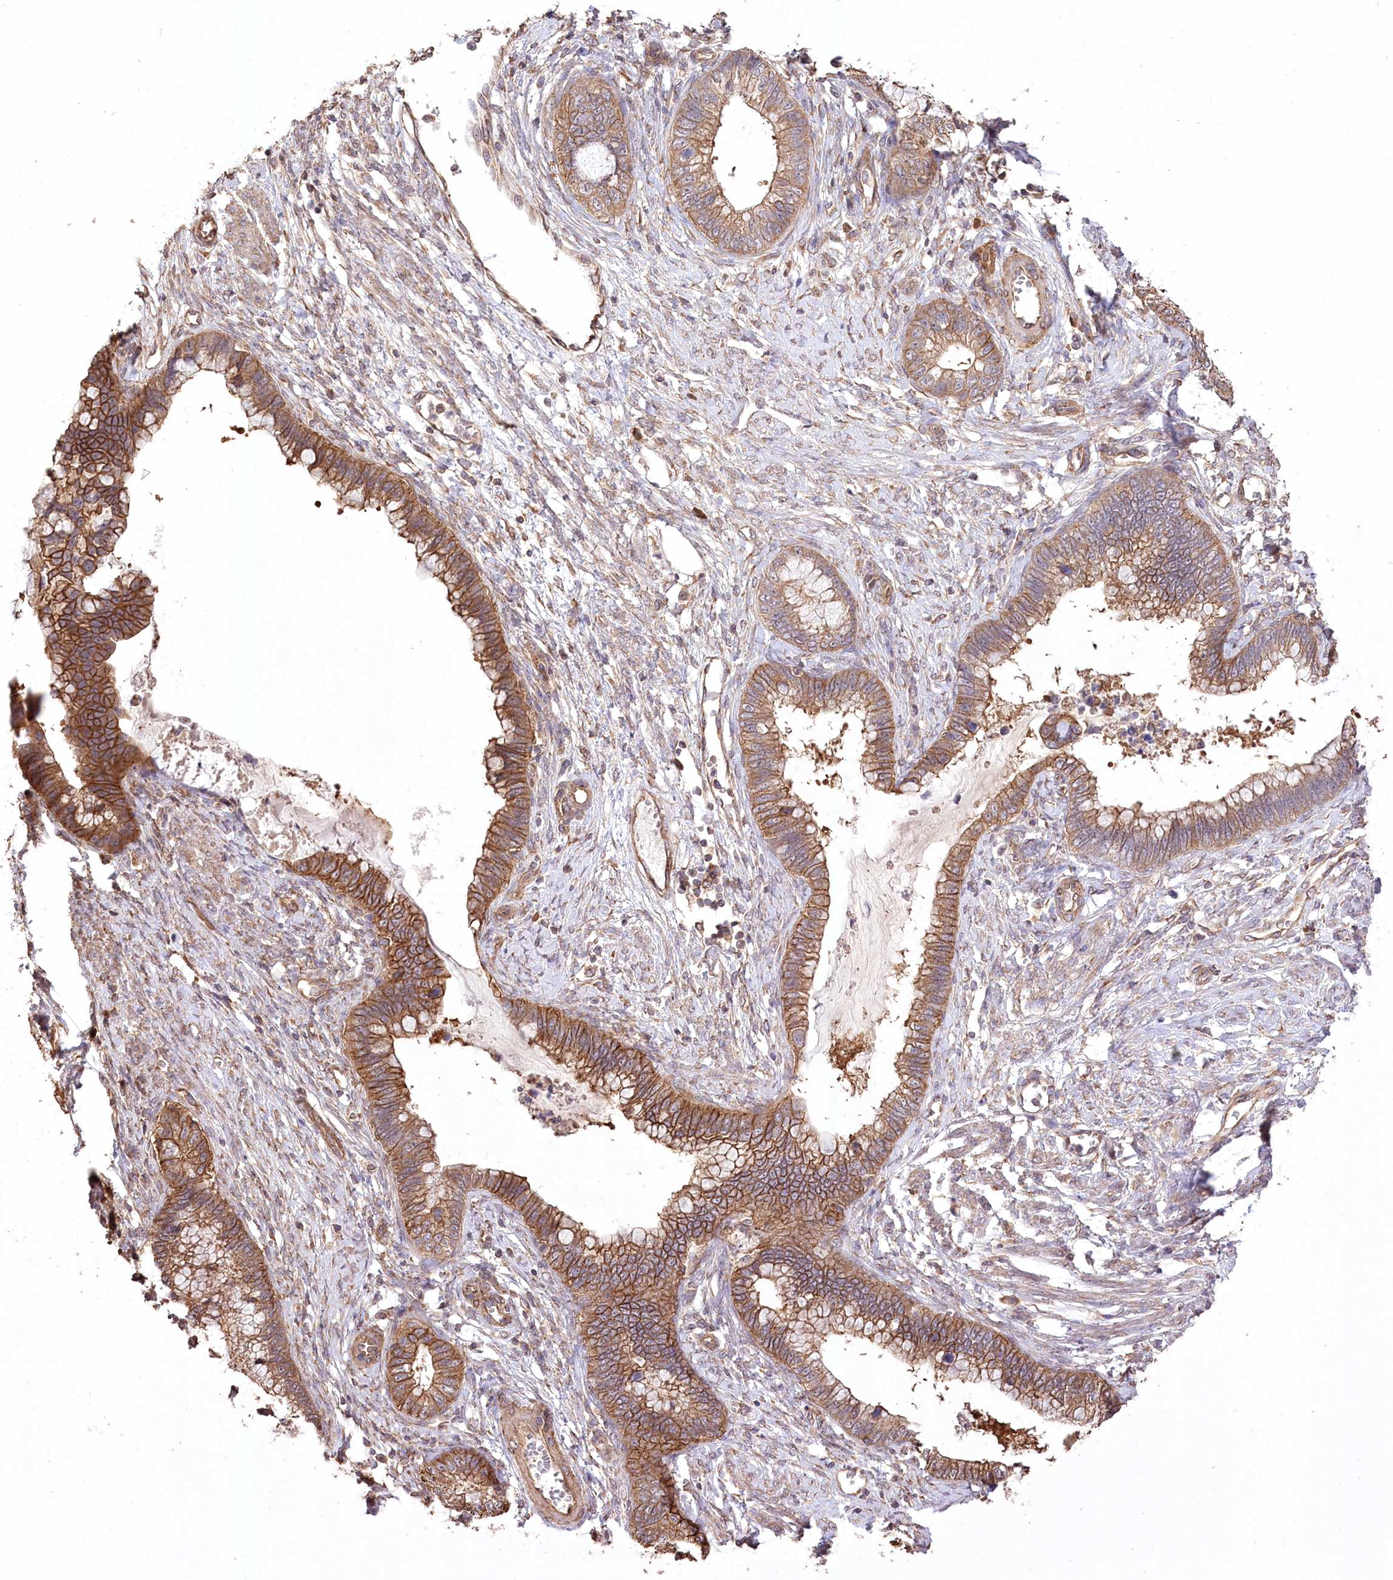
{"staining": {"intensity": "moderate", "quantity": ">75%", "location": "cytoplasmic/membranous"}, "tissue": "cervical cancer", "cell_type": "Tumor cells", "image_type": "cancer", "snomed": [{"axis": "morphology", "description": "Adenocarcinoma, NOS"}, {"axis": "topography", "description": "Cervix"}], "caption": "Immunohistochemistry (IHC) (DAB (3,3'-diaminobenzidine)) staining of human adenocarcinoma (cervical) demonstrates moderate cytoplasmic/membranous protein staining in approximately >75% of tumor cells.", "gene": "PRSS53", "patient": {"sex": "female", "age": 44}}